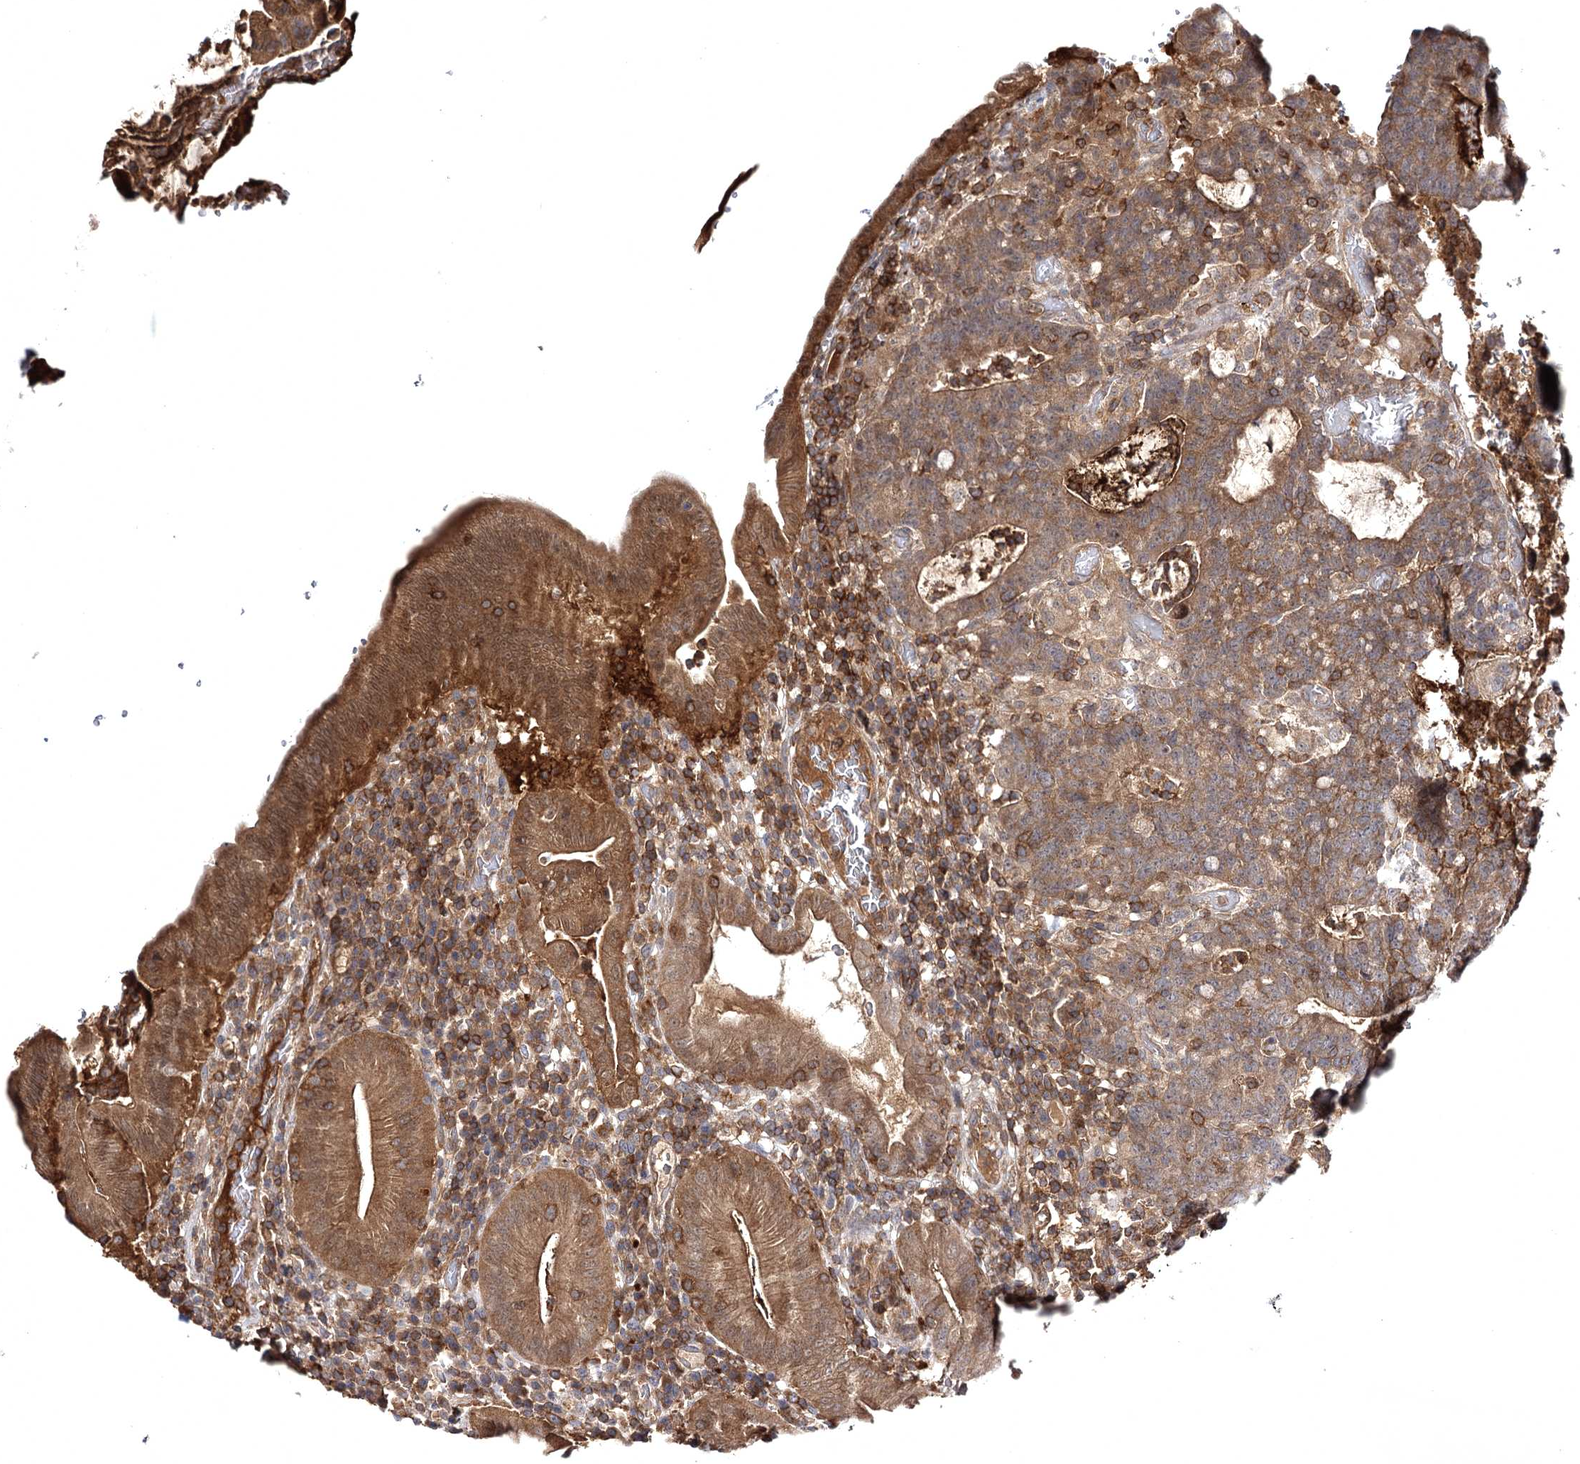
{"staining": {"intensity": "moderate", "quantity": ">75%", "location": "cytoplasmic/membranous"}, "tissue": "colorectal cancer", "cell_type": "Tumor cells", "image_type": "cancer", "snomed": [{"axis": "morphology", "description": "Normal tissue, NOS"}, {"axis": "morphology", "description": "Adenocarcinoma, NOS"}, {"axis": "topography", "description": "Colon"}], "caption": "High-magnification brightfield microscopy of colorectal adenocarcinoma stained with DAB (brown) and counterstained with hematoxylin (blue). tumor cells exhibit moderate cytoplasmic/membranous positivity is appreciated in approximately>75% of cells.", "gene": "BCR", "patient": {"sex": "female", "age": 75}}